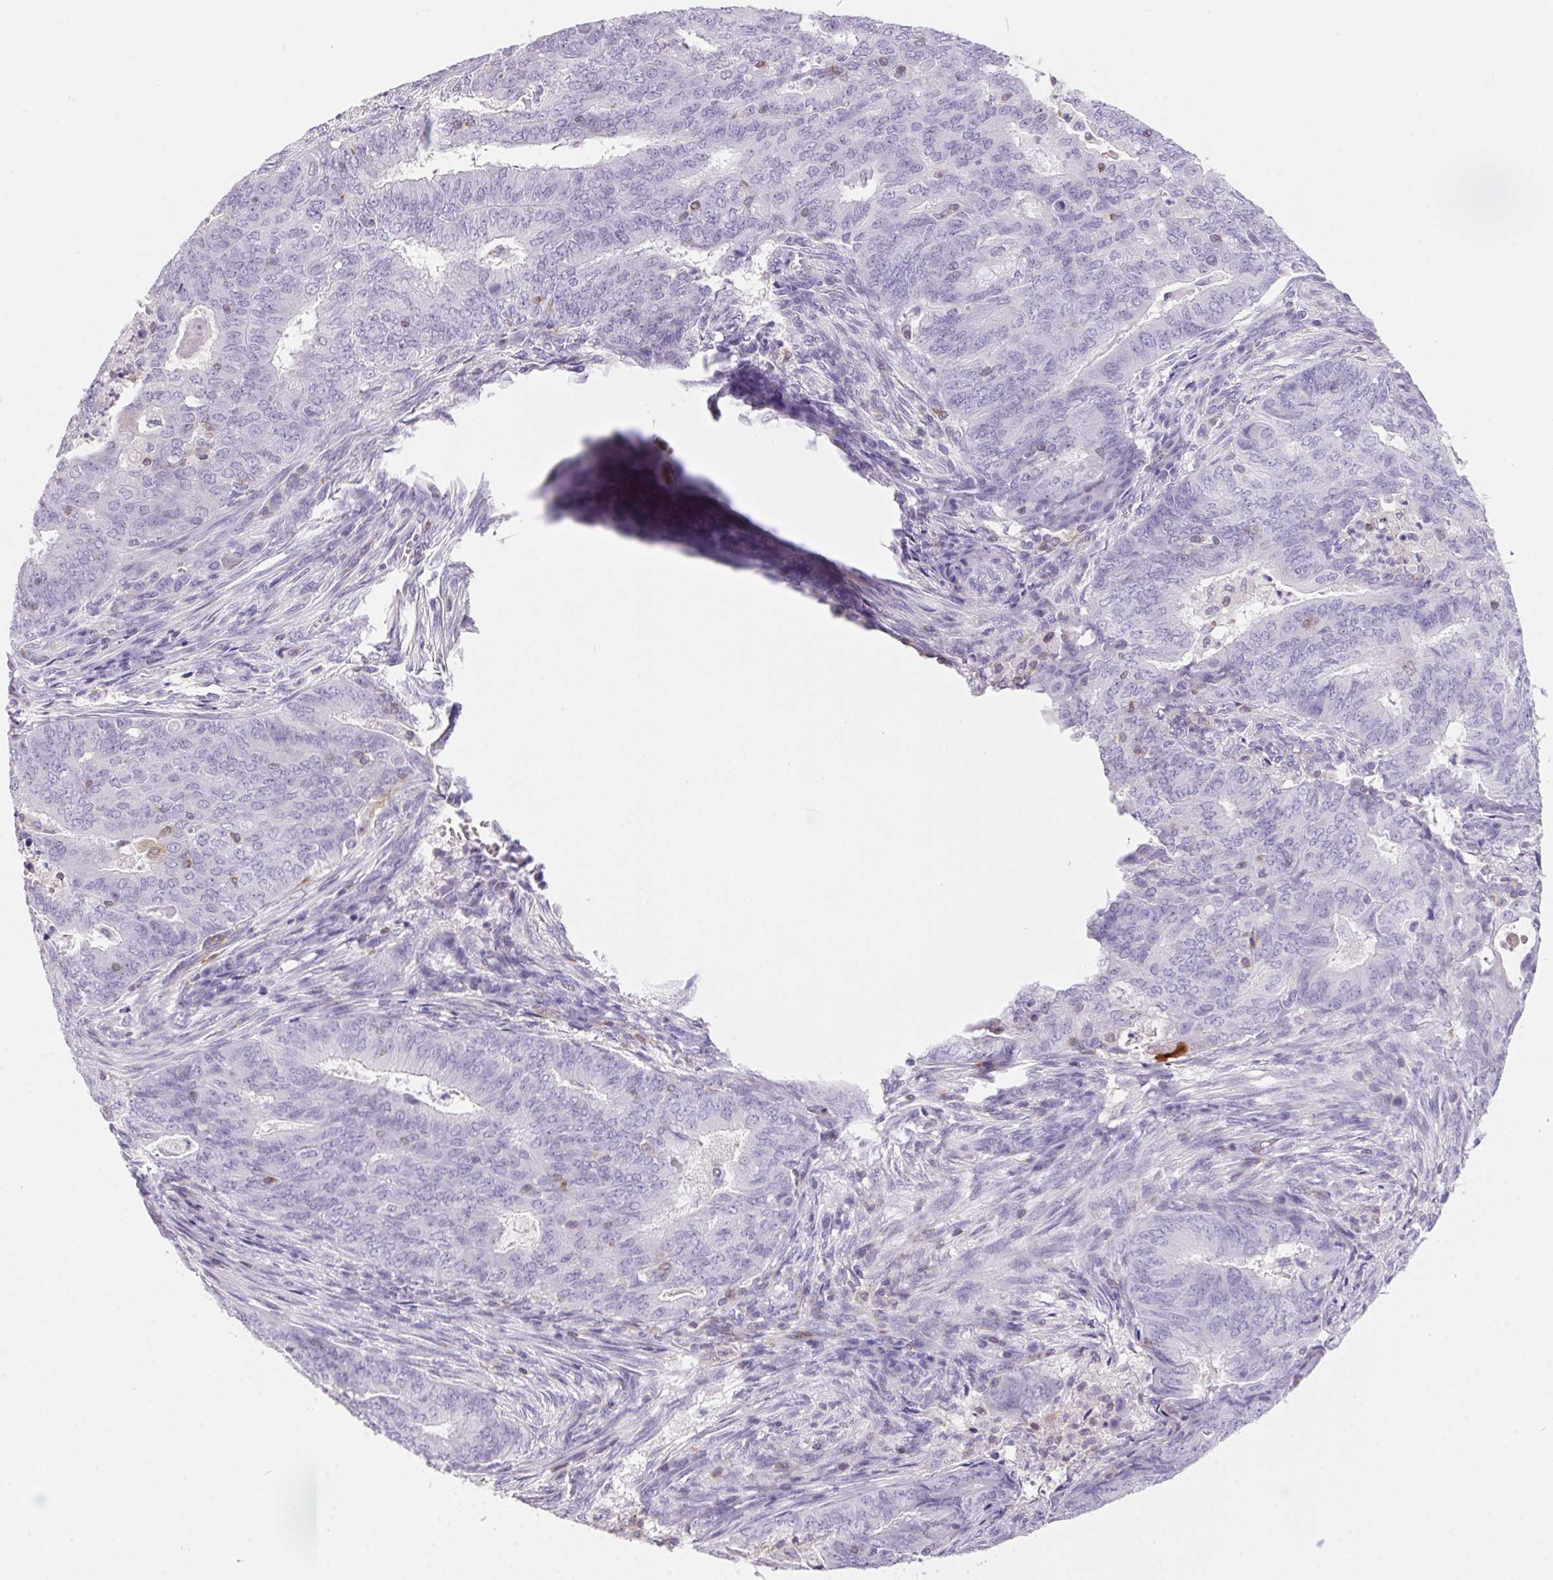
{"staining": {"intensity": "negative", "quantity": "none", "location": "none"}, "tissue": "endometrial cancer", "cell_type": "Tumor cells", "image_type": "cancer", "snomed": [{"axis": "morphology", "description": "Adenocarcinoma, NOS"}, {"axis": "topography", "description": "Endometrium"}], "caption": "DAB (3,3'-diaminobenzidine) immunohistochemical staining of endometrial cancer shows no significant staining in tumor cells. (Immunohistochemistry, brightfield microscopy, high magnification).", "gene": "S100A2", "patient": {"sex": "female", "age": 62}}